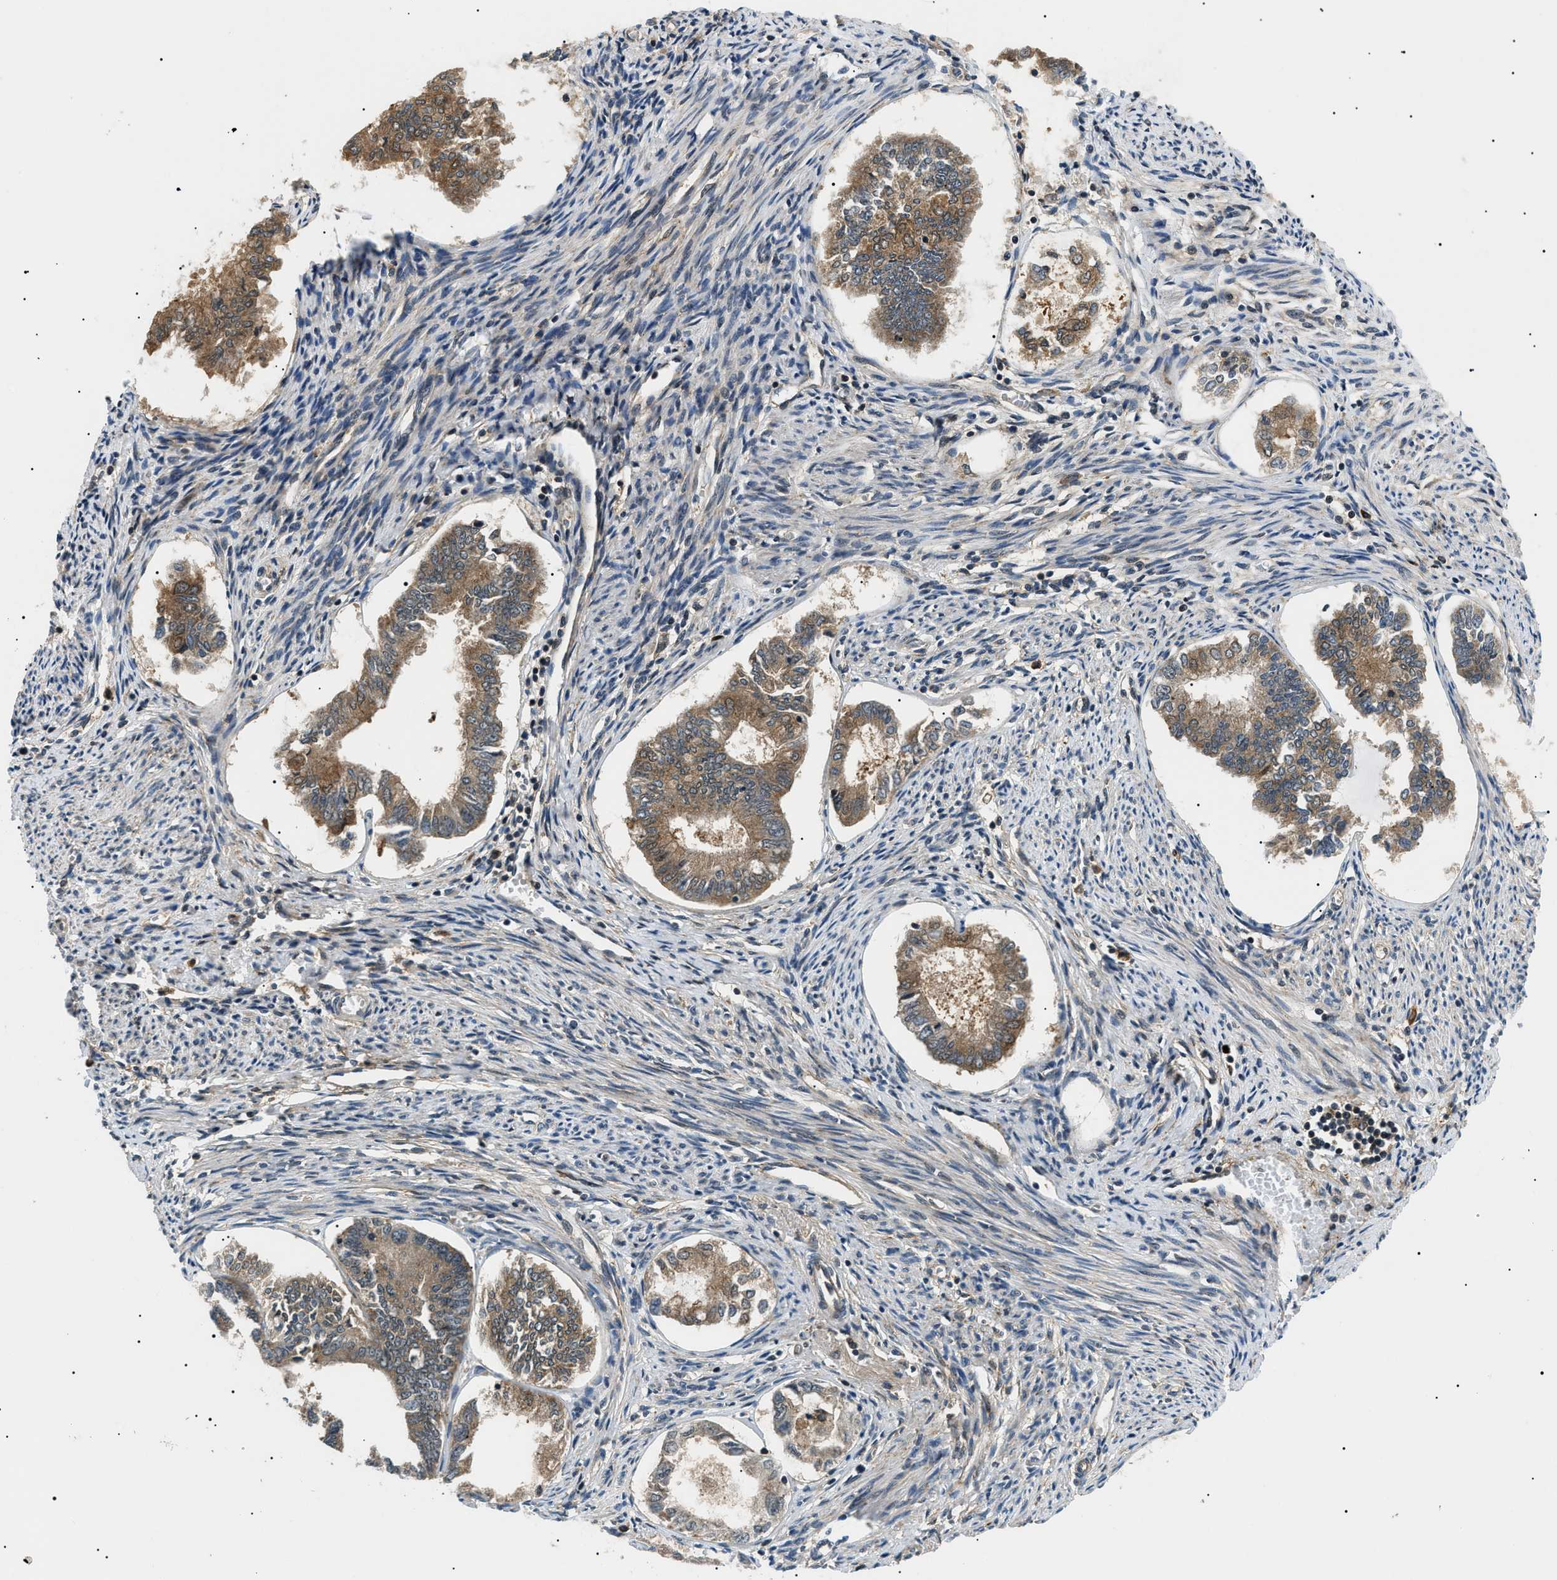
{"staining": {"intensity": "moderate", "quantity": ">75%", "location": "cytoplasmic/membranous"}, "tissue": "endometrial cancer", "cell_type": "Tumor cells", "image_type": "cancer", "snomed": [{"axis": "morphology", "description": "Adenocarcinoma, NOS"}, {"axis": "topography", "description": "Endometrium"}], "caption": "Immunohistochemistry micrograph of human endometrial cancer stained for a protein (brown), which reveals medium levels of moderate cytoplasmic/membranous staining in about >75% of tumor cells.", "gene": "ATP6AP1", "patient": {"sex": "female", "age": 86}}